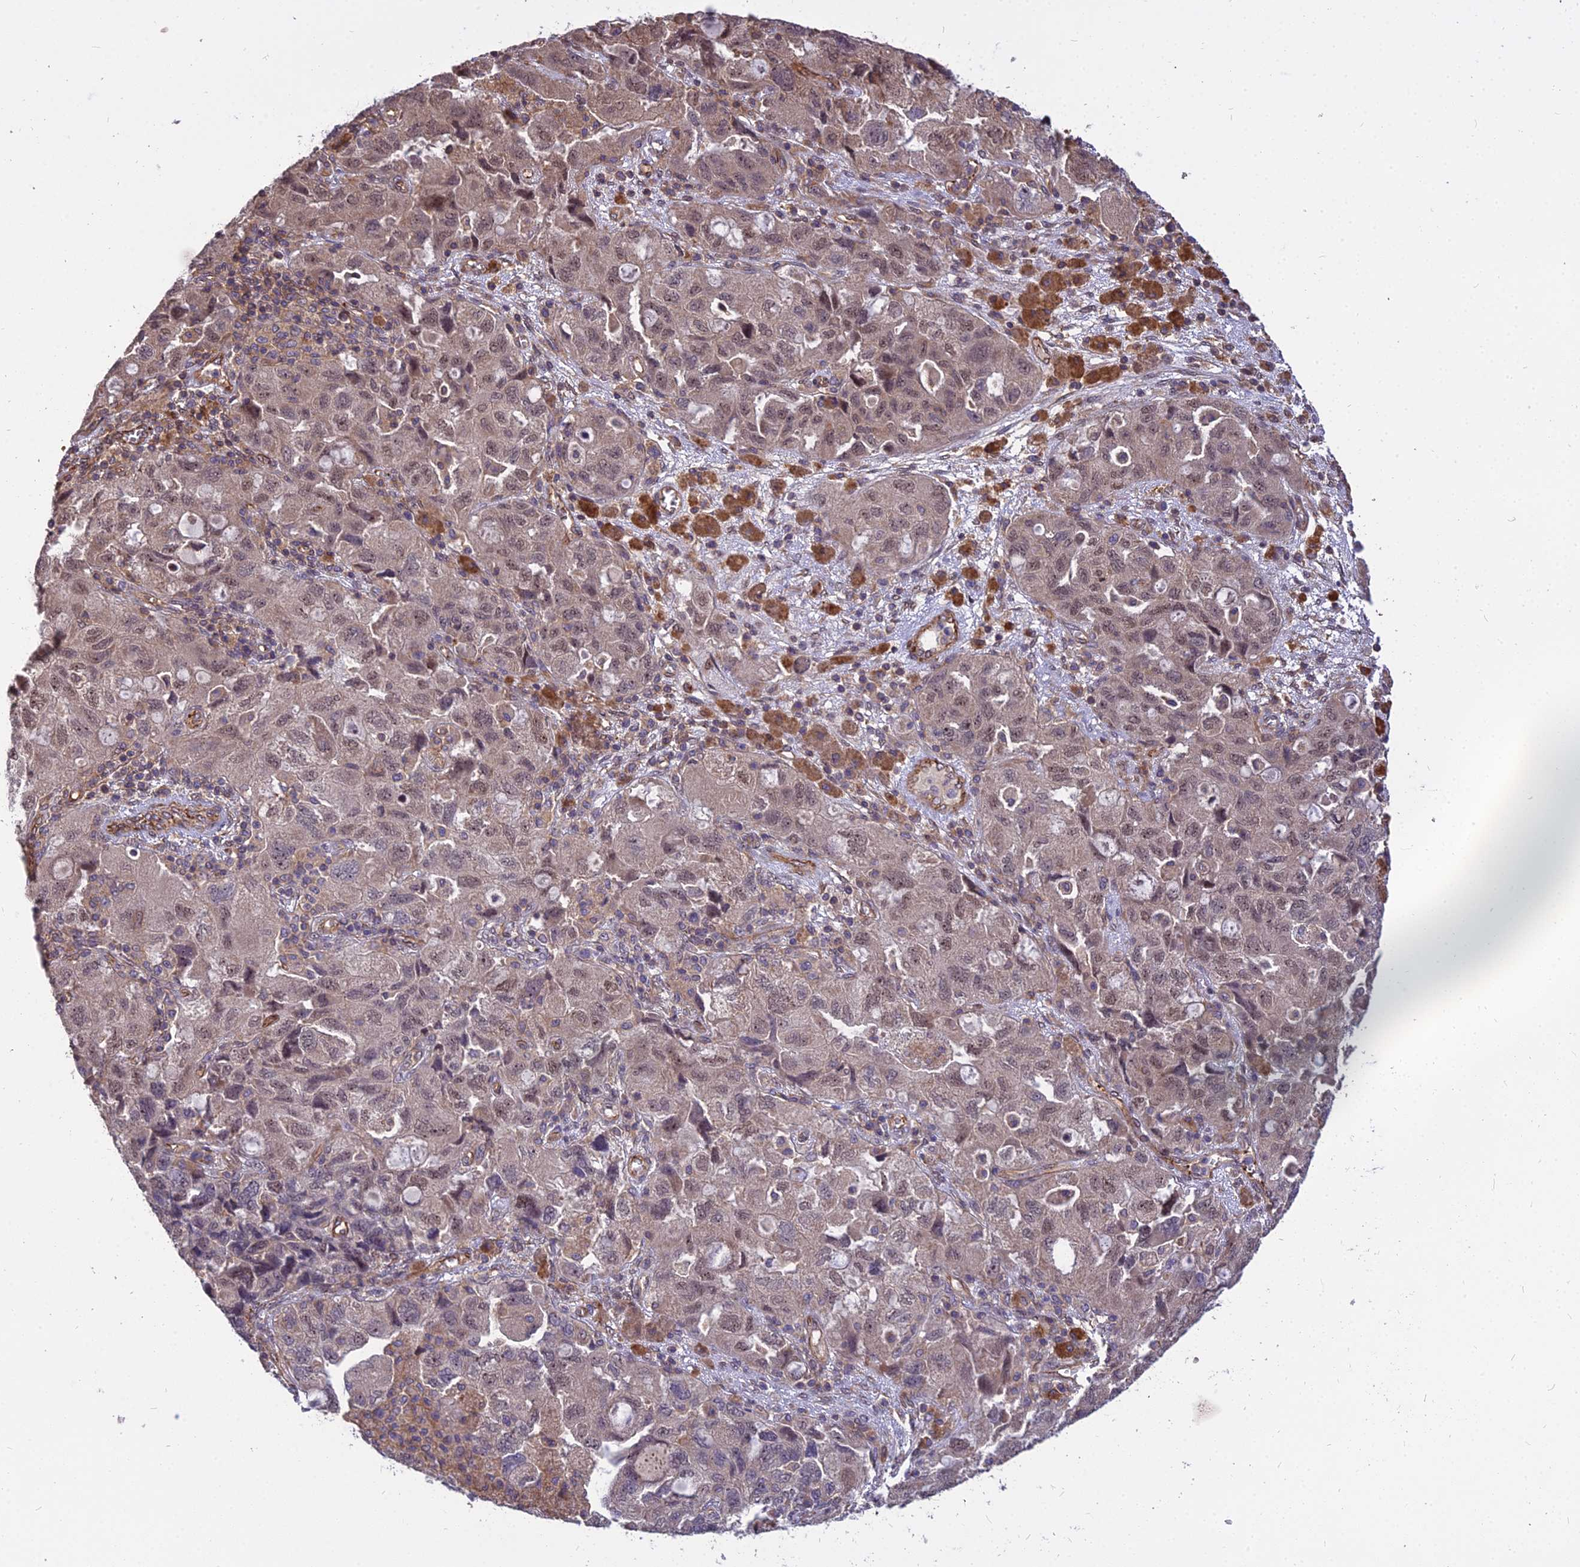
{"staining": {"intensity": "weak", "quantity": "25%-75%", "location": "cytoplasmic/membranous,nuclear"}, "tissue": "ovarian cancer", "cell_type": "Tumor cells", "image_type": "cancer", "snomed": [{"axis": "morphology", "description": "Carcinoma, NOS"}, {"axis": "morphology", "description": "Cystadenocarcinoma, serous, NOS"}, {"axis": "topography", "description": "Ovary"}], "caption": "Protein expression analysis of human ovarian carcinoma reveals weak cytoplasmic/membranous and nuclear expression in approximately 25%-75% of tumor cells.", "gene": "TCEA3", "patient": {"sex": "female", "age": 69}}